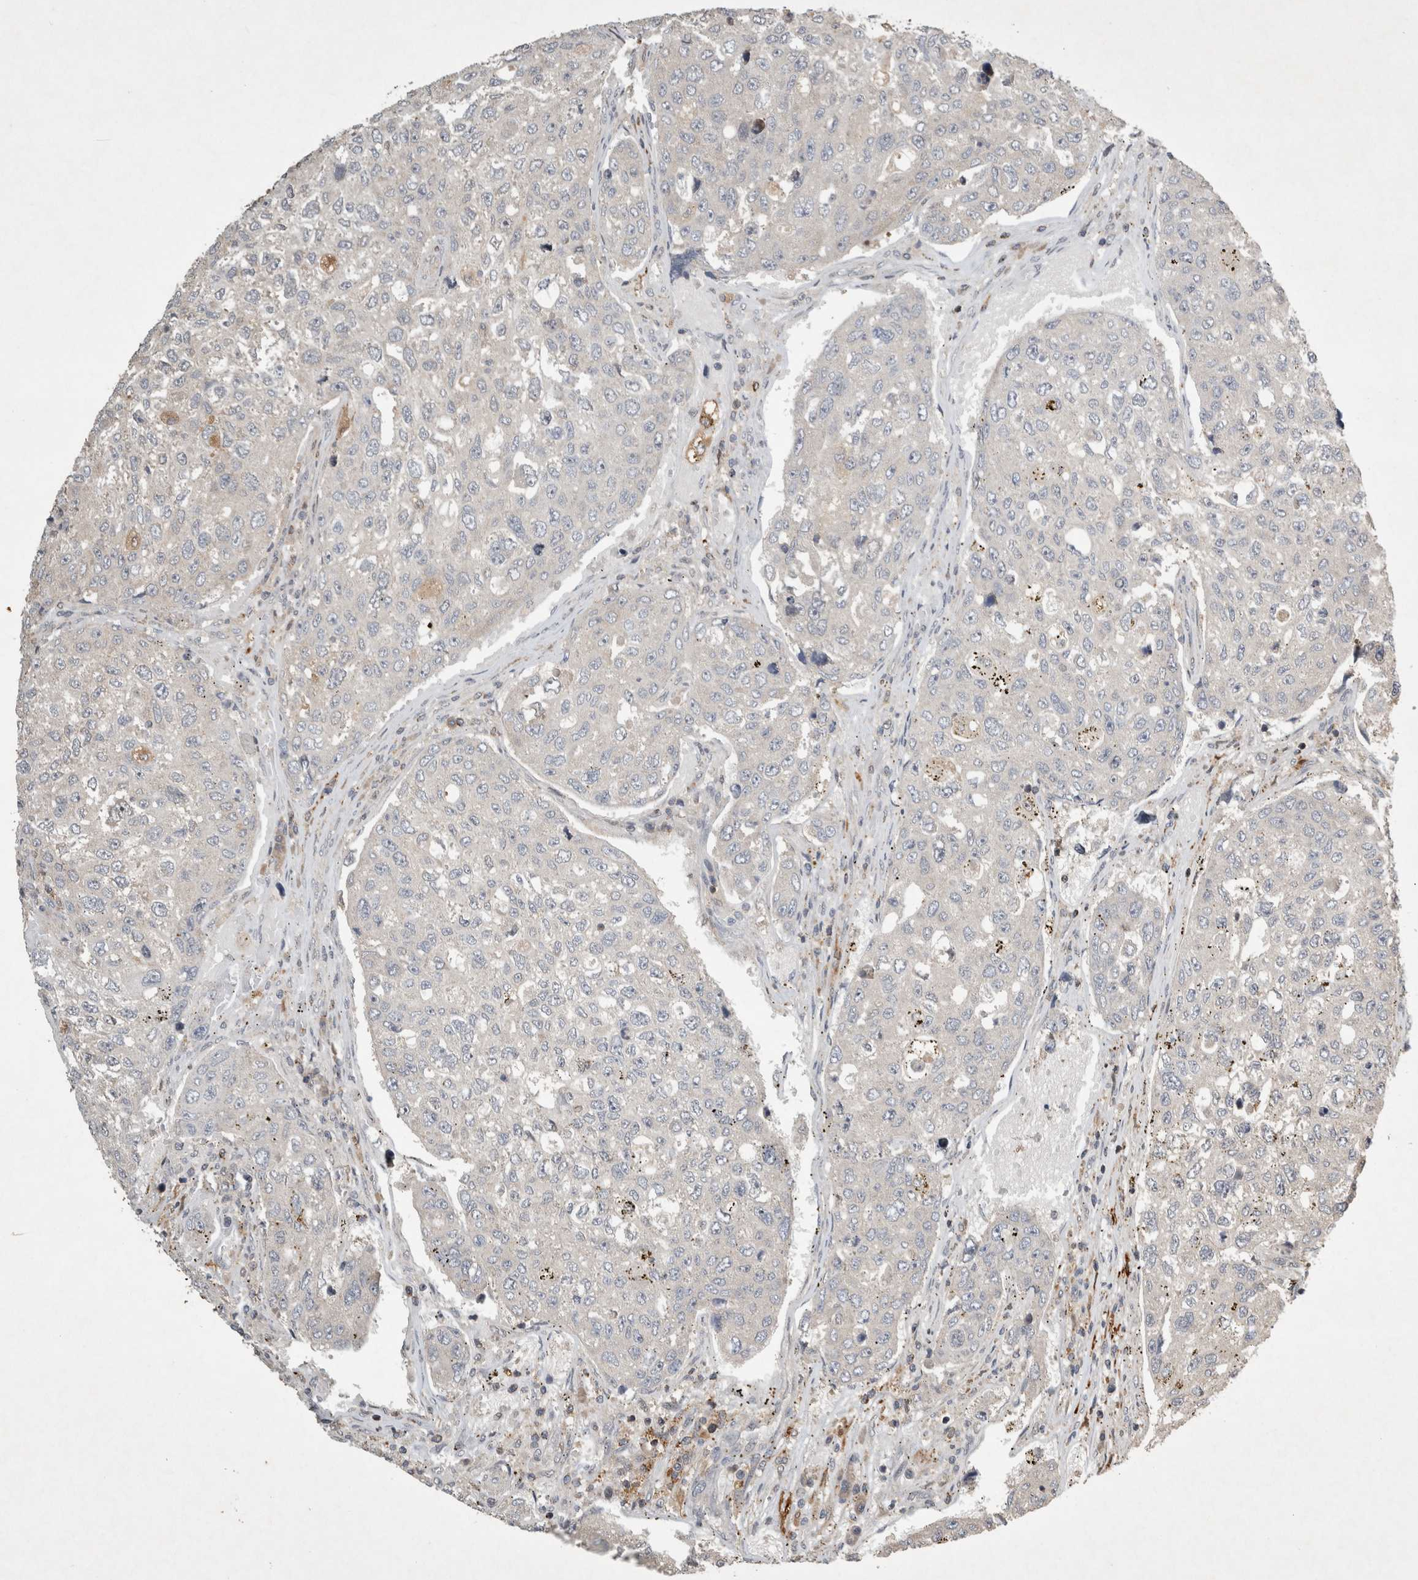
{"staining": {"intensity": "negative", "quantity": "none", "location": "none"}, "tissue": "urothelial cancer", "cell_type": "Tumor cells", "image_type": "cancer", "snomed": [{"axis": "morphology", "description": "Urothelial carcinoma, High grade"}, {"axis": "topography", "description": "Lymph node"}, {"axis": "topography", "description": "Urinary bladder"}], "caption": "Urothelial carcinoma (high-grade) was stained to show a protein in brown. There is no significant expression in tumor cells.", "gene": "SERAC1", "patient": {"sex": "male", "age": 51}}